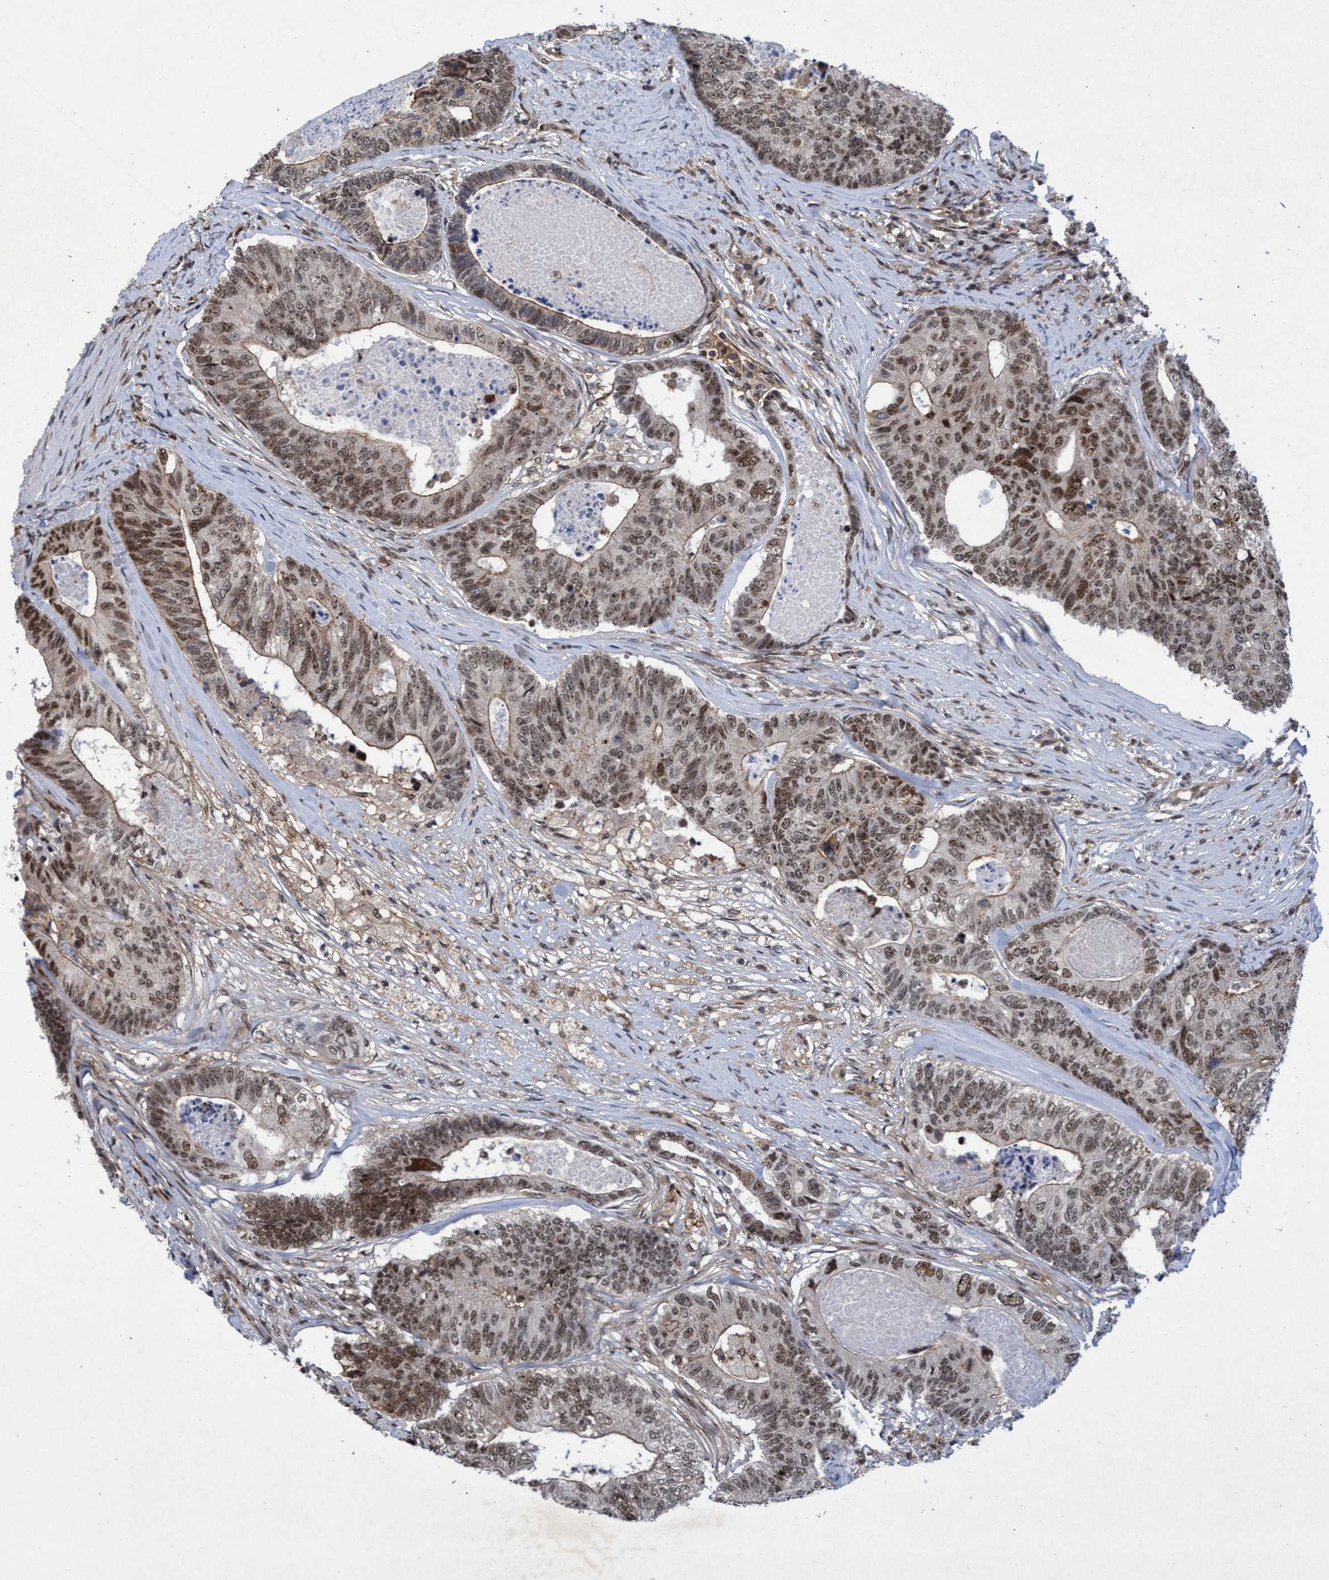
{"staining": {"intensity": "moderate", "quantity": ">75%", "location": "nuclear"}, "tissue": "colorectal cancer", "cell_type": "Tumor cells", "image_type": "cancer", "snomed": [{"axis": "morphology", "description": "Adenocarcinoma, NOS"}, {"axis": "topography", "description": "Colon"}], "caption": "Moderate nuclear staining for a protein is seen in about >75% of tumor cells of colorectal adenocarcinoma using IHC.", "gene": "GTF2F1", "patient": {"sex": "female", "age": 67}}